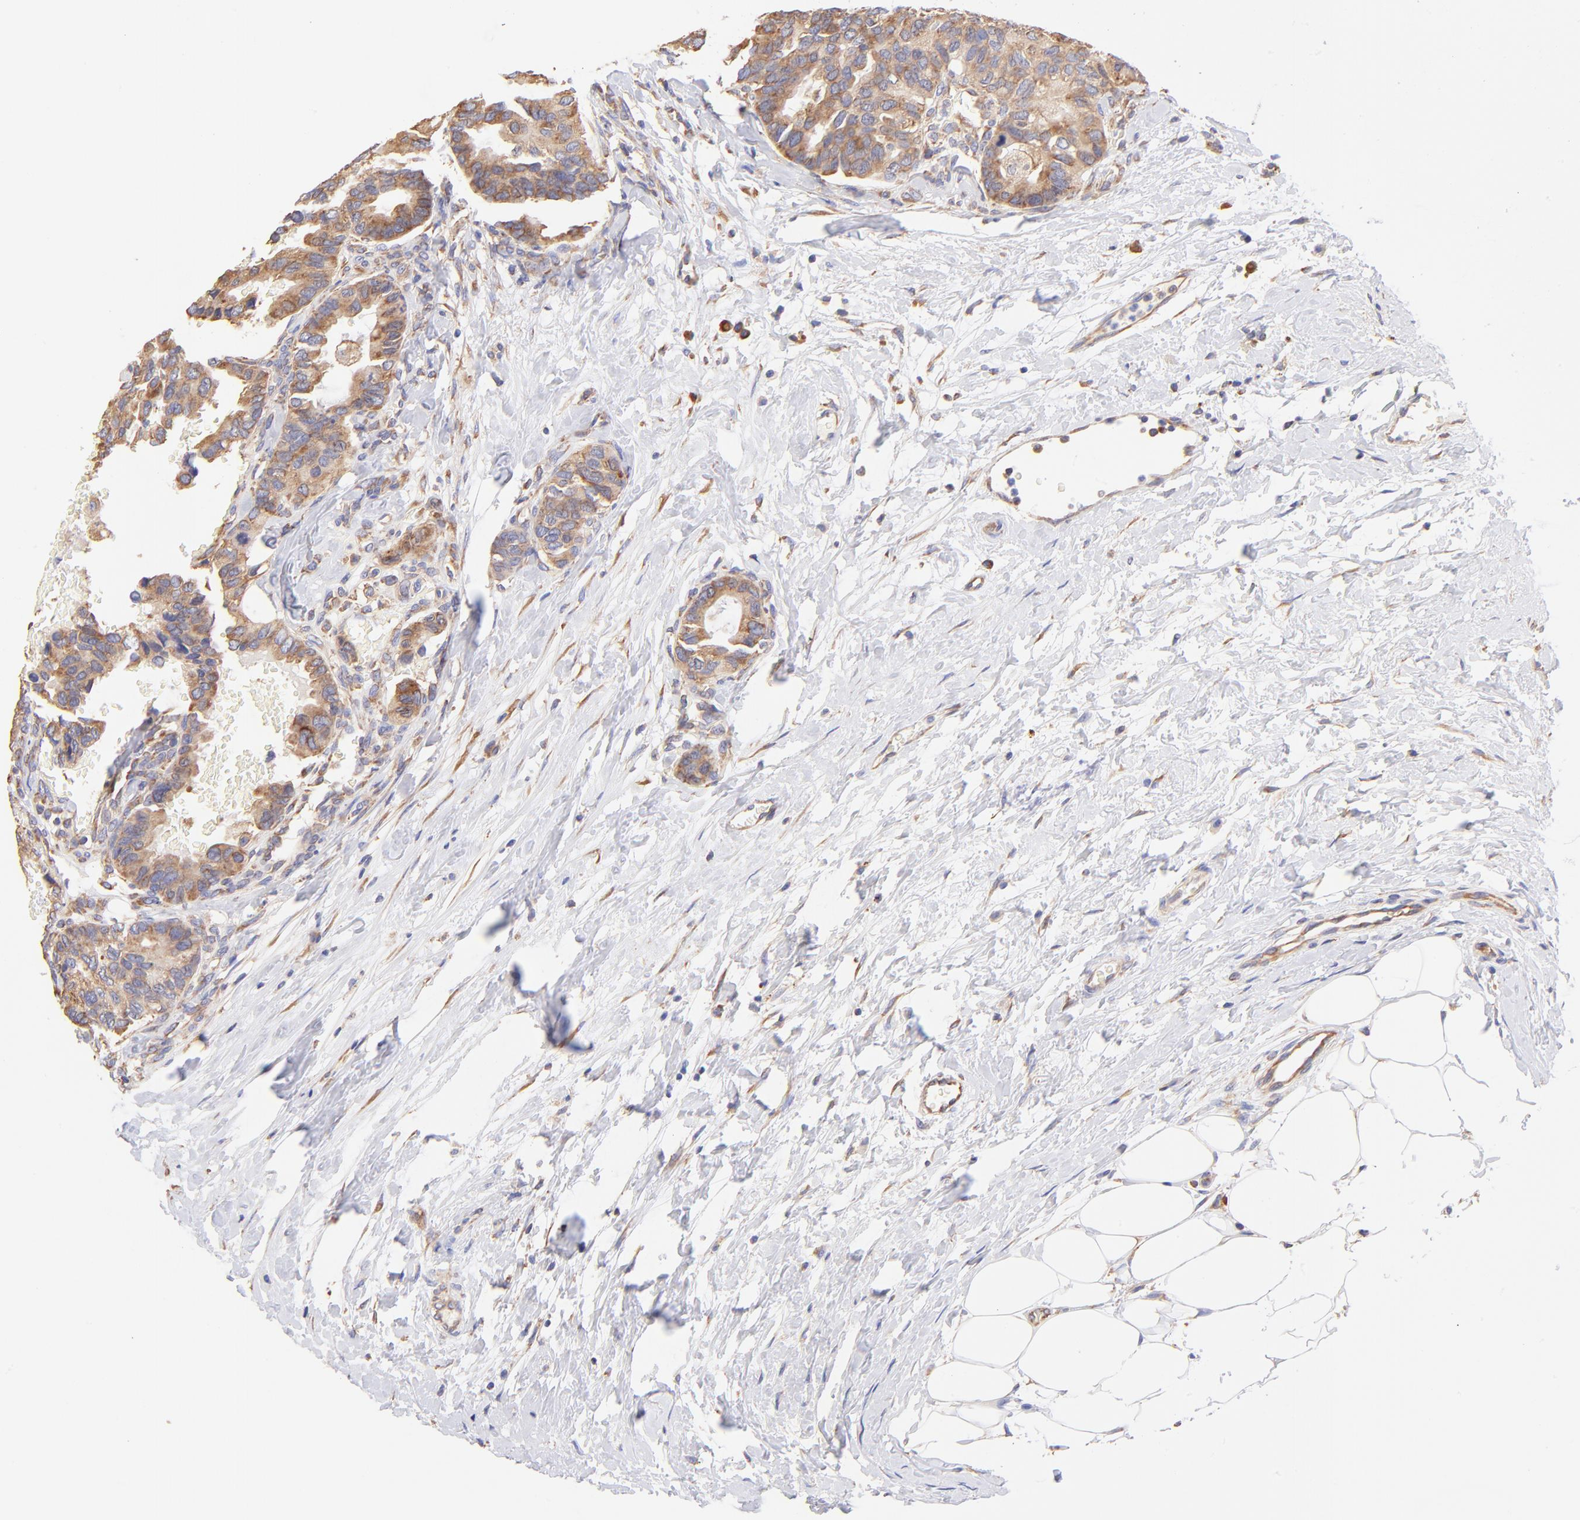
{"staining": {"intensity": "moderate", "quantity": ">75%", "location": "cytoplasmic/membranous"}, "tissue": "breast cancer", "cell_type": "Tumor cells", "image_type": "cancer", "snomed": [{"axis": "morphology", "description": "Duct carcinoma"}, {"axis": "topography", "description": "Breast"}], "caption": "Immunohistochemistry (IHC) of human breast cancer (intraductal carcinoma) shows medium levels of moderate cytoplasmic/membranous positivity in about >75% of tumor cells.", "gene": "RPL30", "patient": {"sex": "female", "age": 69}}